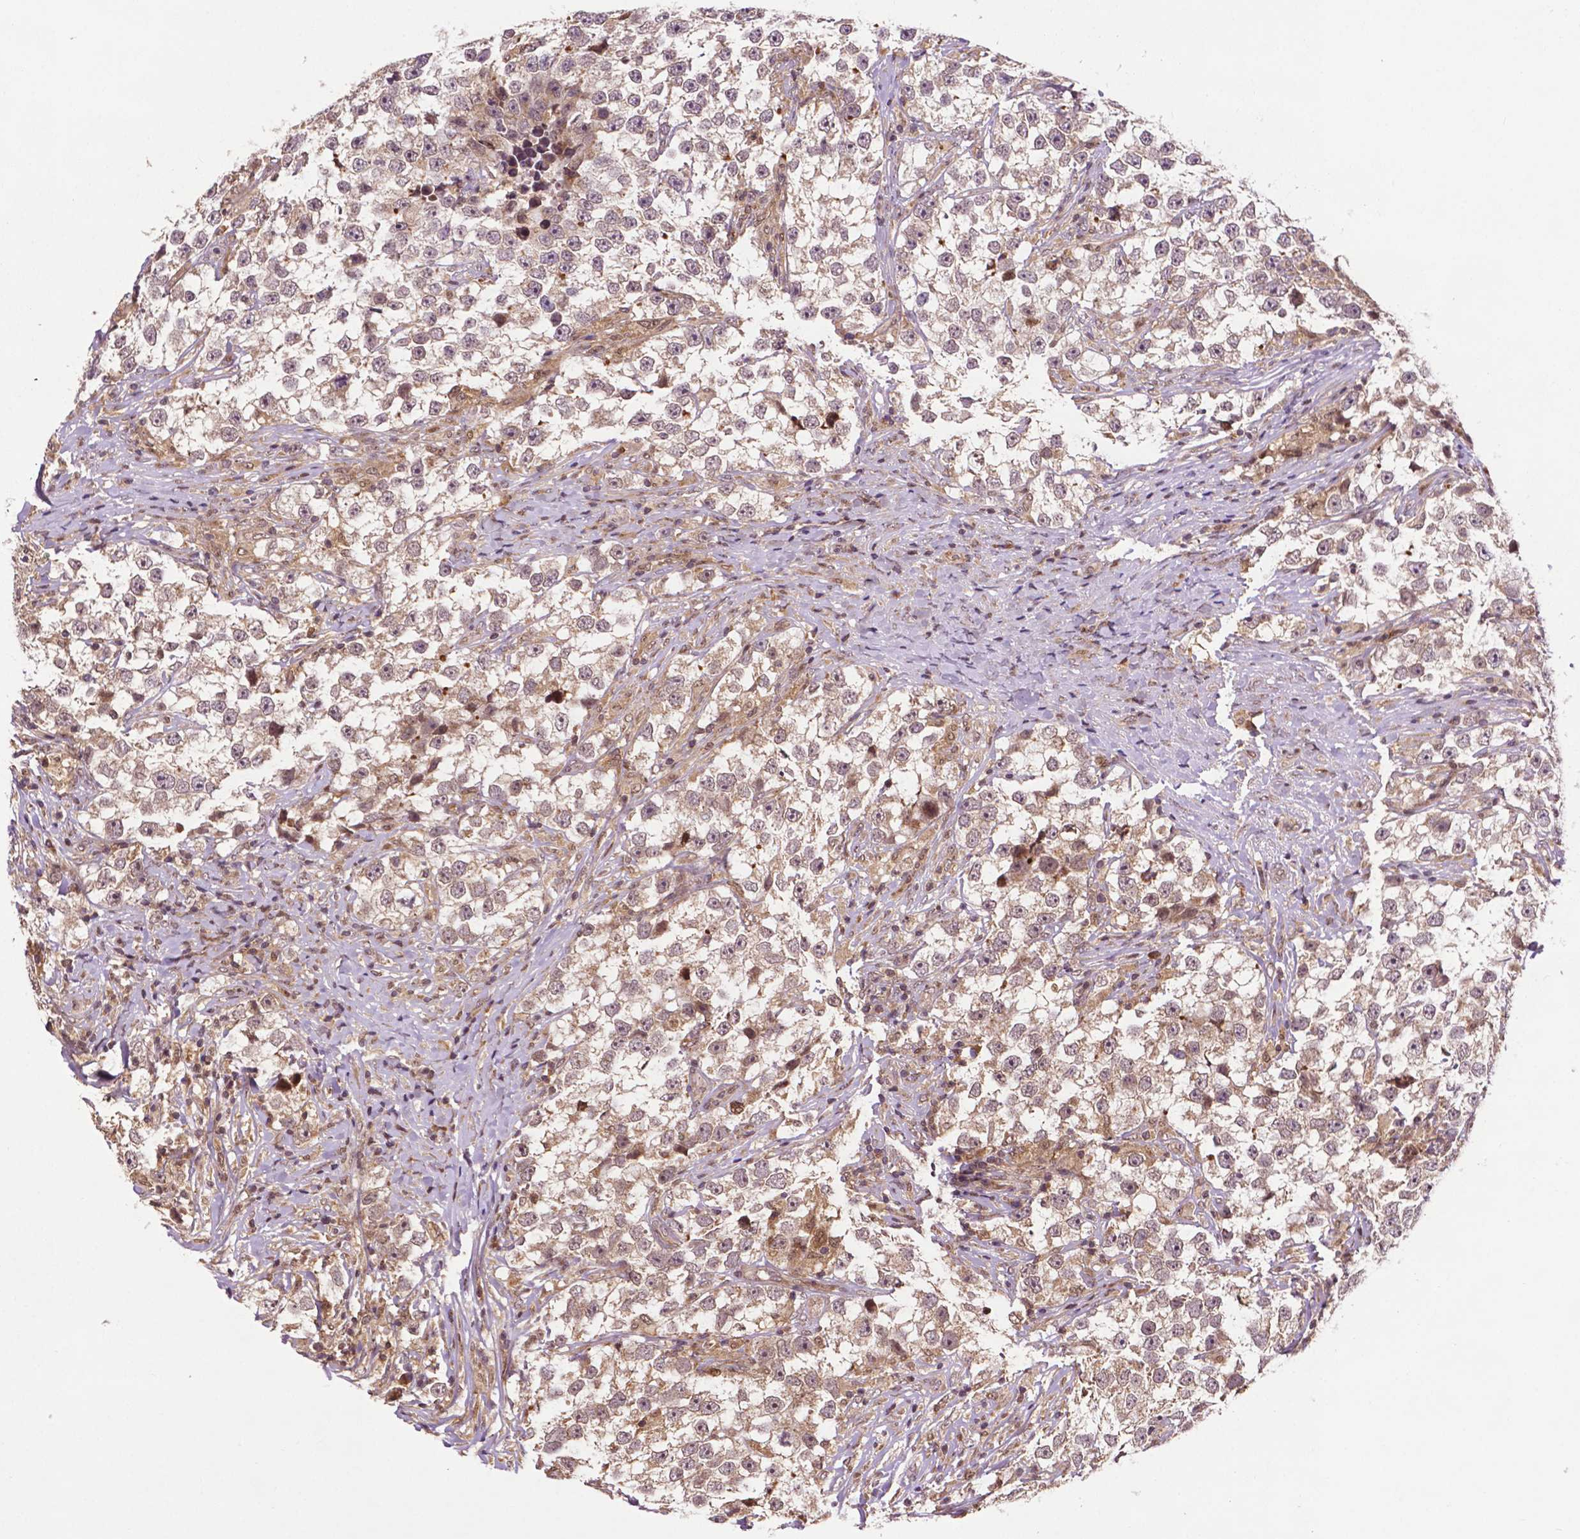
{"staining": {"intensity": "weak", "quantity": ">75%", "location": "cytoplasmic/membranous,nuclear"}, "tissue": "testis cancer", "cell_type": "Tumor cells", "image_type": "cancer", "snomed": [{"axis": "morphology", "description": "Seminoma, NOS"}, {"axis": "topography", "description": "Testis"}], "caption": "The photomicrograph exhibits immunohistochemical staining of testis cancer. There is weak cytoplasmic/membranous and nuclear positivity is seen in approximately >75% of tumor cells.", "gene": "TMX2", "patient": {"sex": "male", "age": 46}}